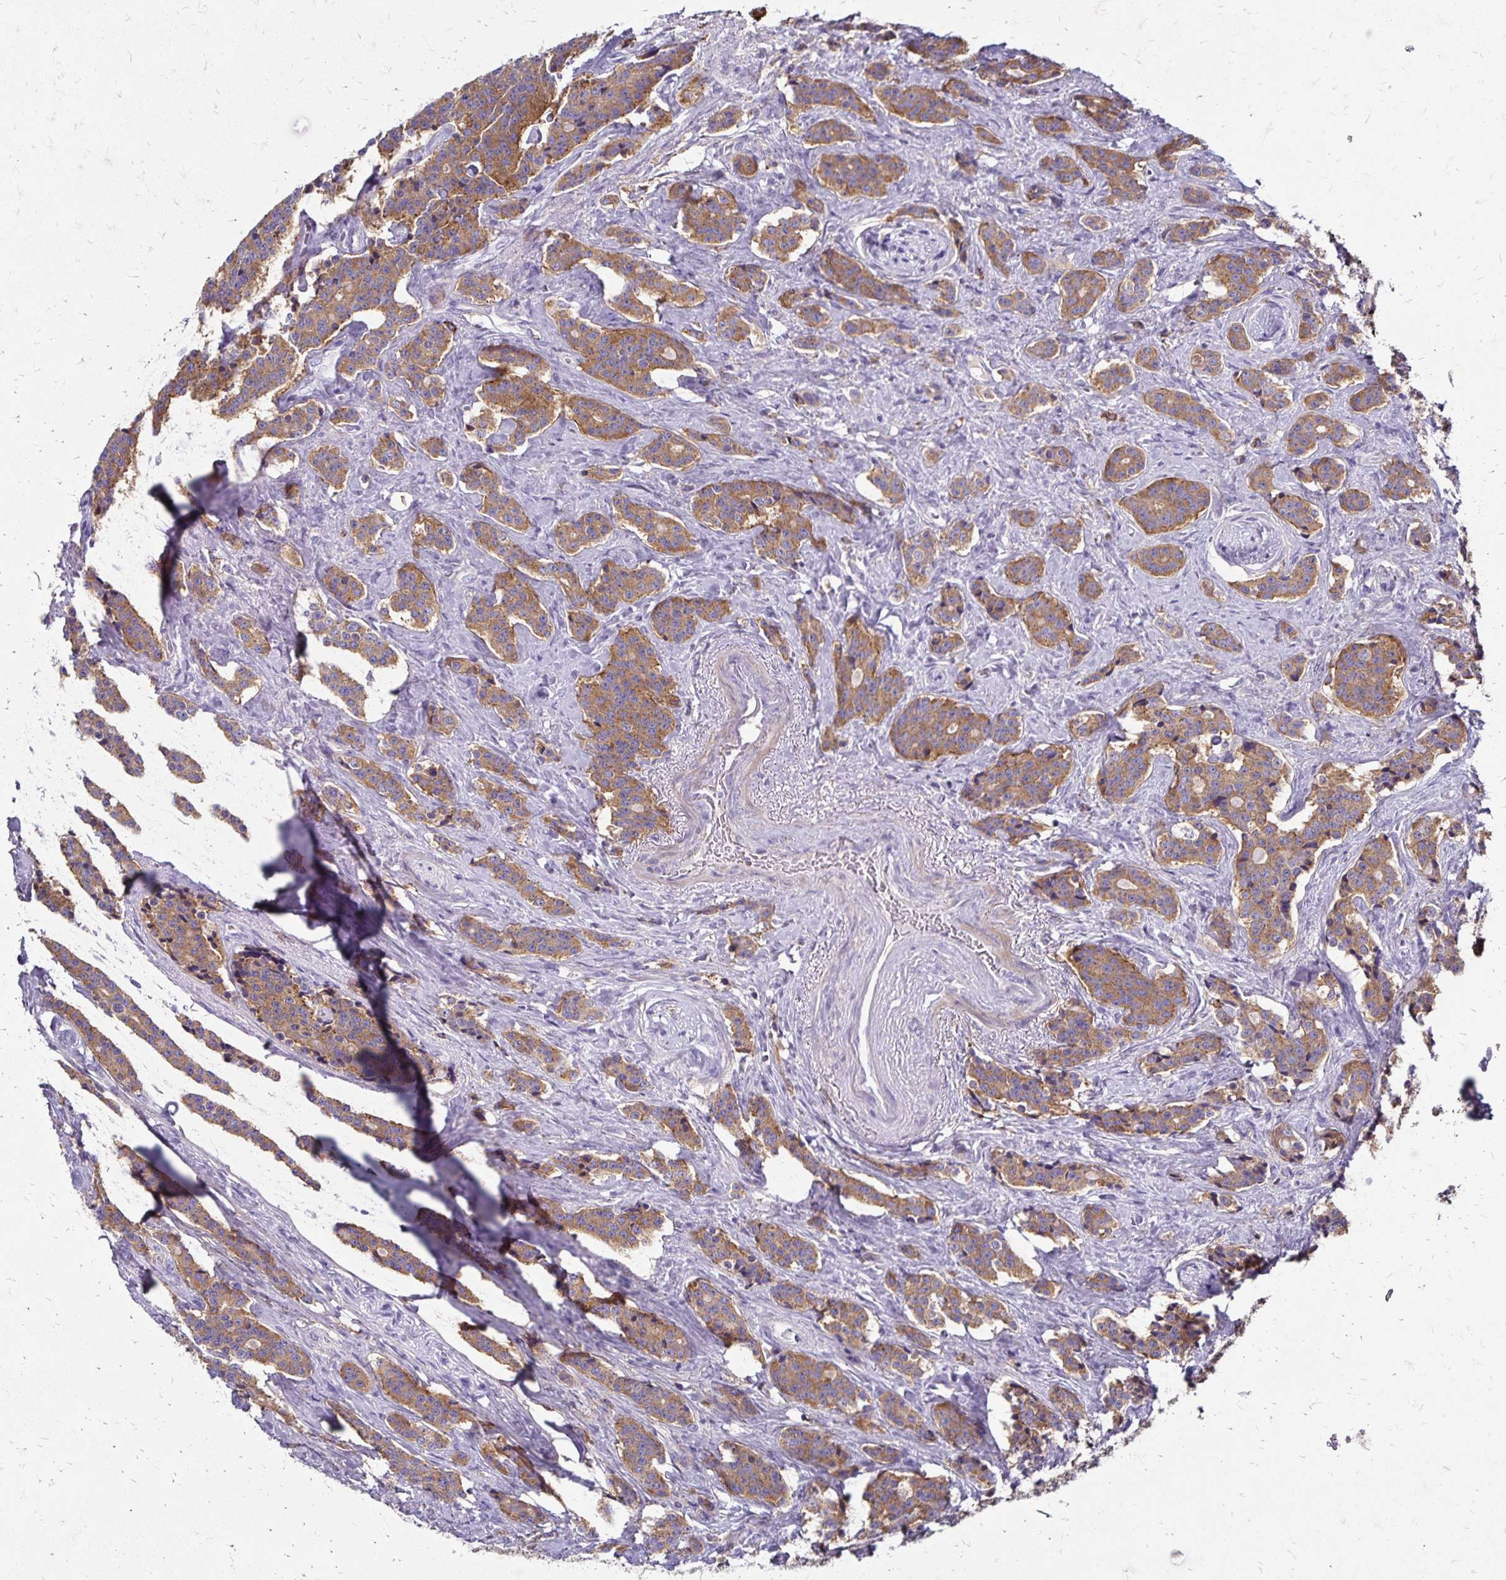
{"staining": {"intensity": "moderate", "quantity": ">75%", "location": "cytoplasmic/membranous"}, "tissue": "carcinoid", "cell_type": "Tumor cells", "image_type": "cancer", "snomed": [{"axis": "morphology", "description": "Carcinoid, malignant, NOS"}, {"axis": "topography", "description": "Small intestine"}], "caption": "Immunohistochemical staining of human carcinoid (malignant) displays moderate cytoplasmic/membranous protein expression in about >75% of tumor cells.", "gene": "TNS3", "patient": {"sex": "female", "age": 73}}